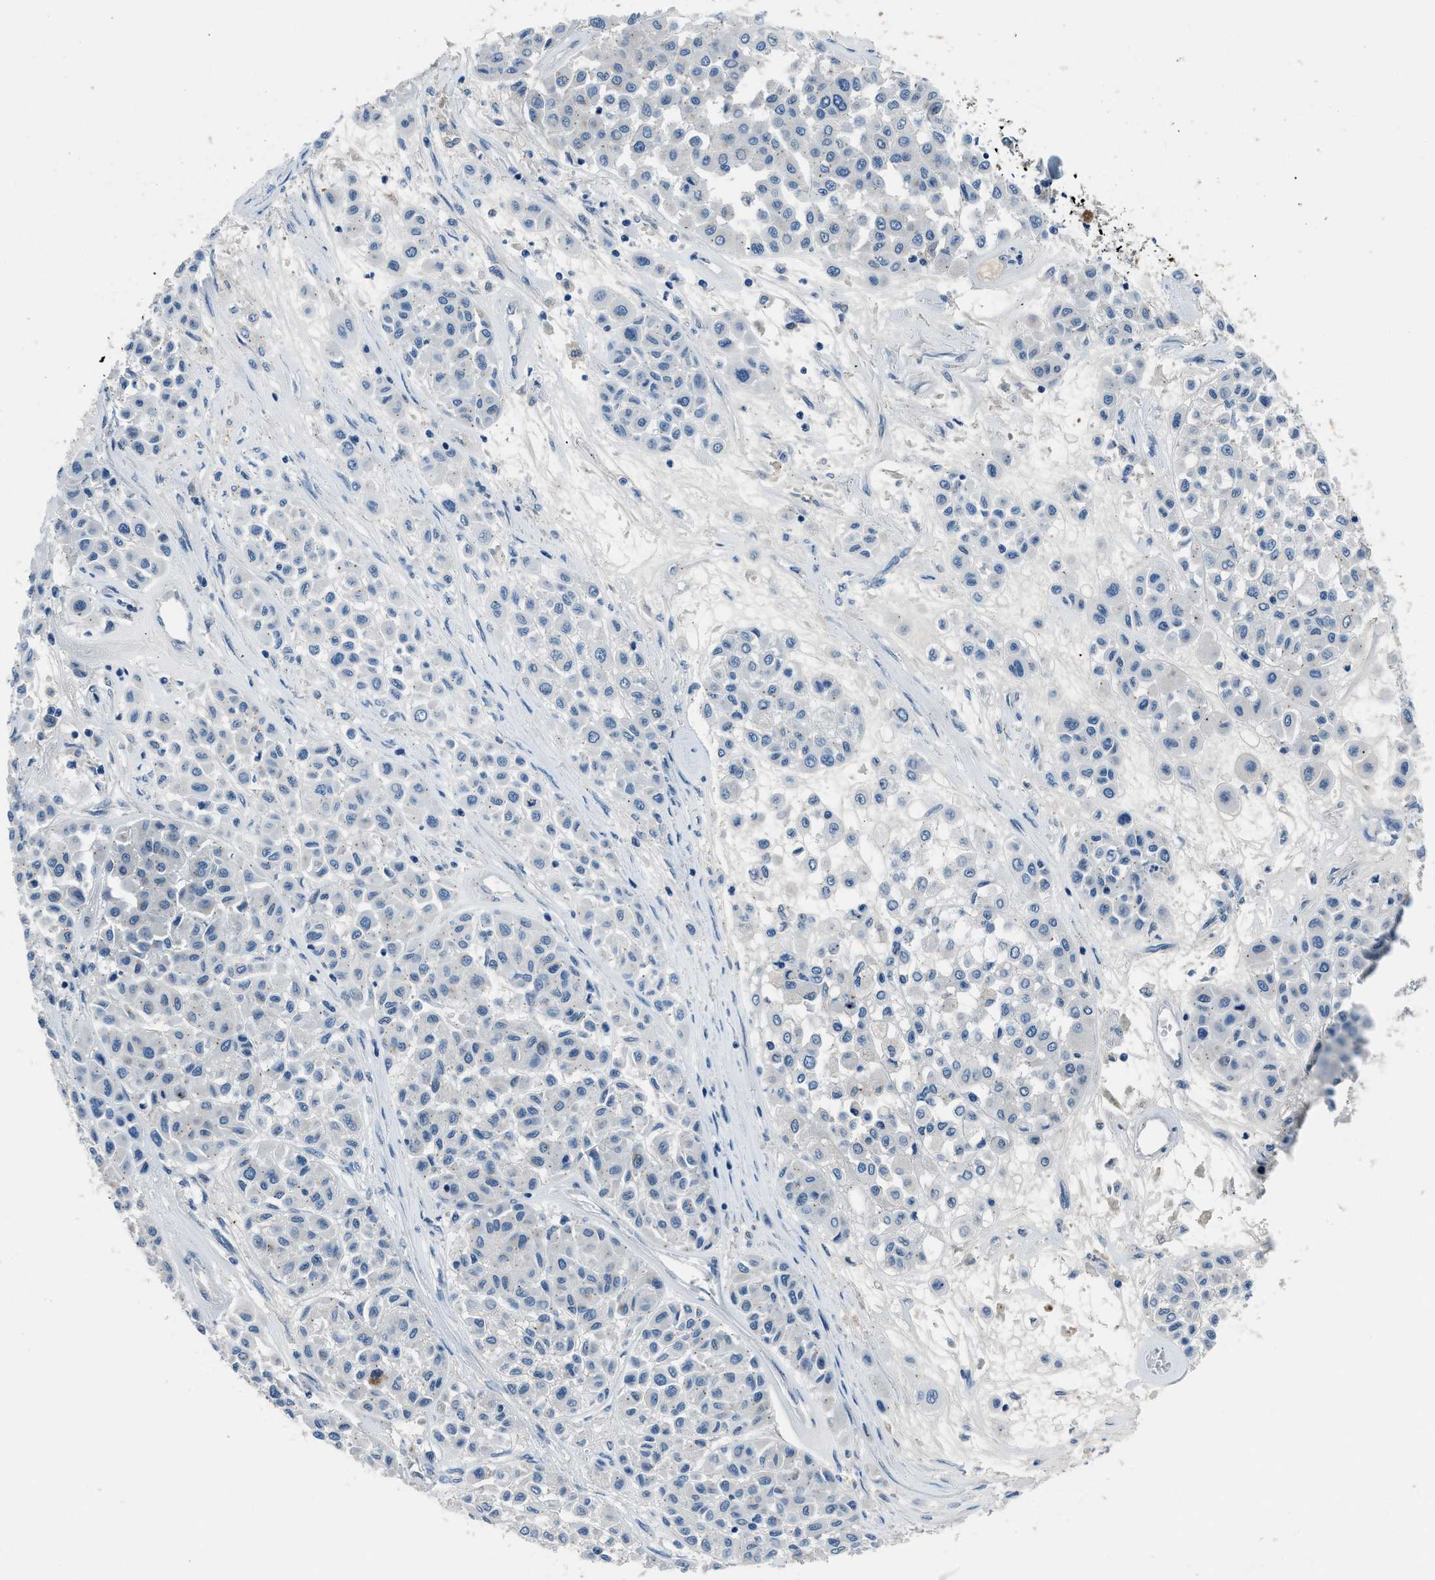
{"staining": {"intensity": "negative", "quantity": "none", "location": "none"}, "tissue": "melanoma", "cell_type": "Tumor cells", "image_type": "cancer", "snomed": [{"axis": "morphology", "description": "Malignant melanoma, Metastatic site"}, {"axis": "topography", "description": "Soft tissue"}], "caption": "Malignant melanoma (metastatic site) stained for a protein using immunohistochemistry (IHC) reveals no expression tumor cells.", "gene": "DUSP19", "patient": {"sex": "male", "age": 41}}